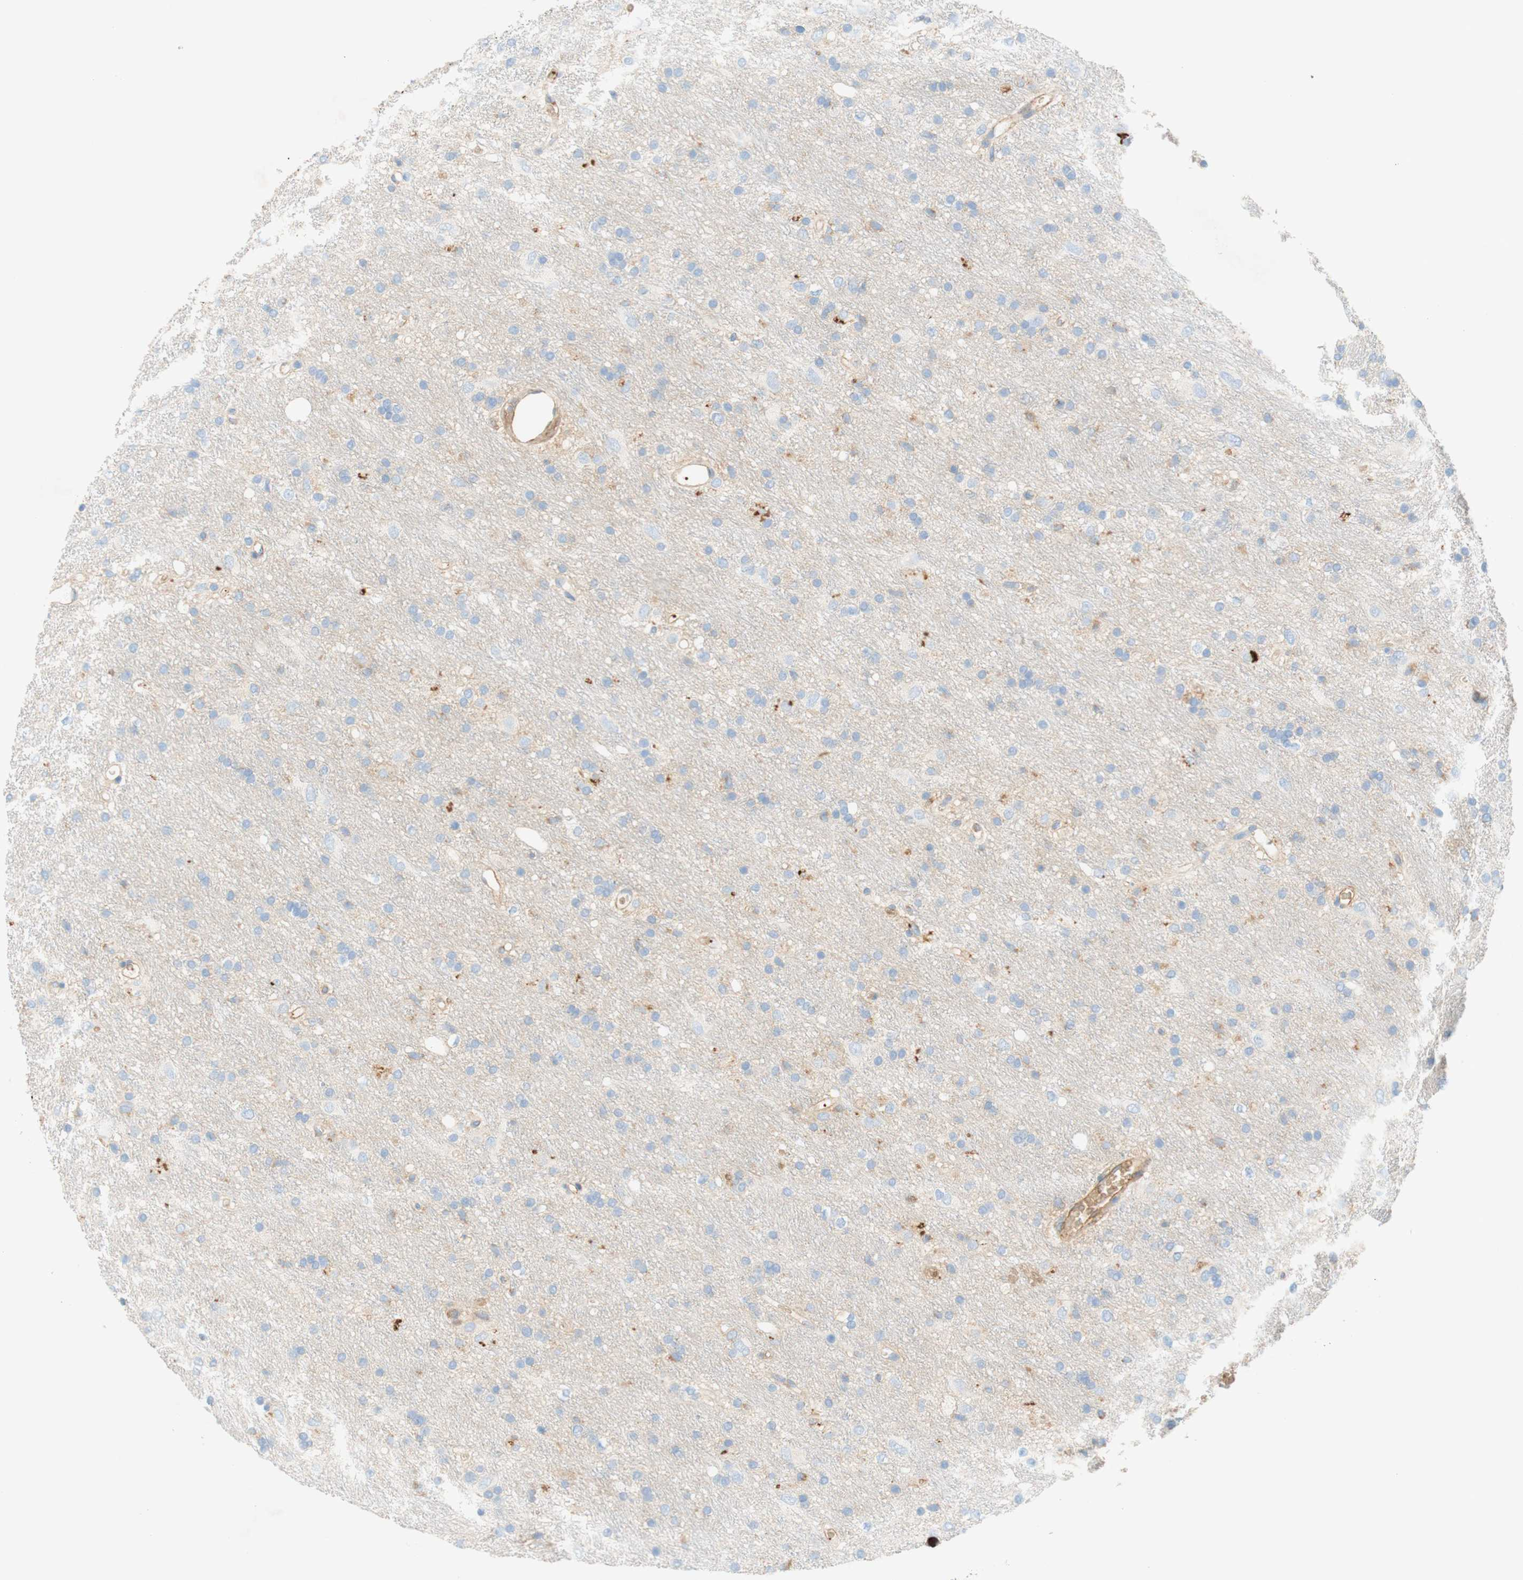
{"staining": {"intensity": "negative", "quantity": "none", "location": "none"}, "tissue": "glioma", "cell_type": "Tumor cells", "image_type": "cancer", "snomed": [{"axis": "morphology", "description": "Glioma, malignant, Low grade"}, {"axis": "topography", "description": "Brain"}], "caption": "This is a image of IHC staining of malignant glioma (low-grade), which shows no positivity in tumor cells.", "gene": "STOM", "patient": {"sex": "male", "age": 77}}